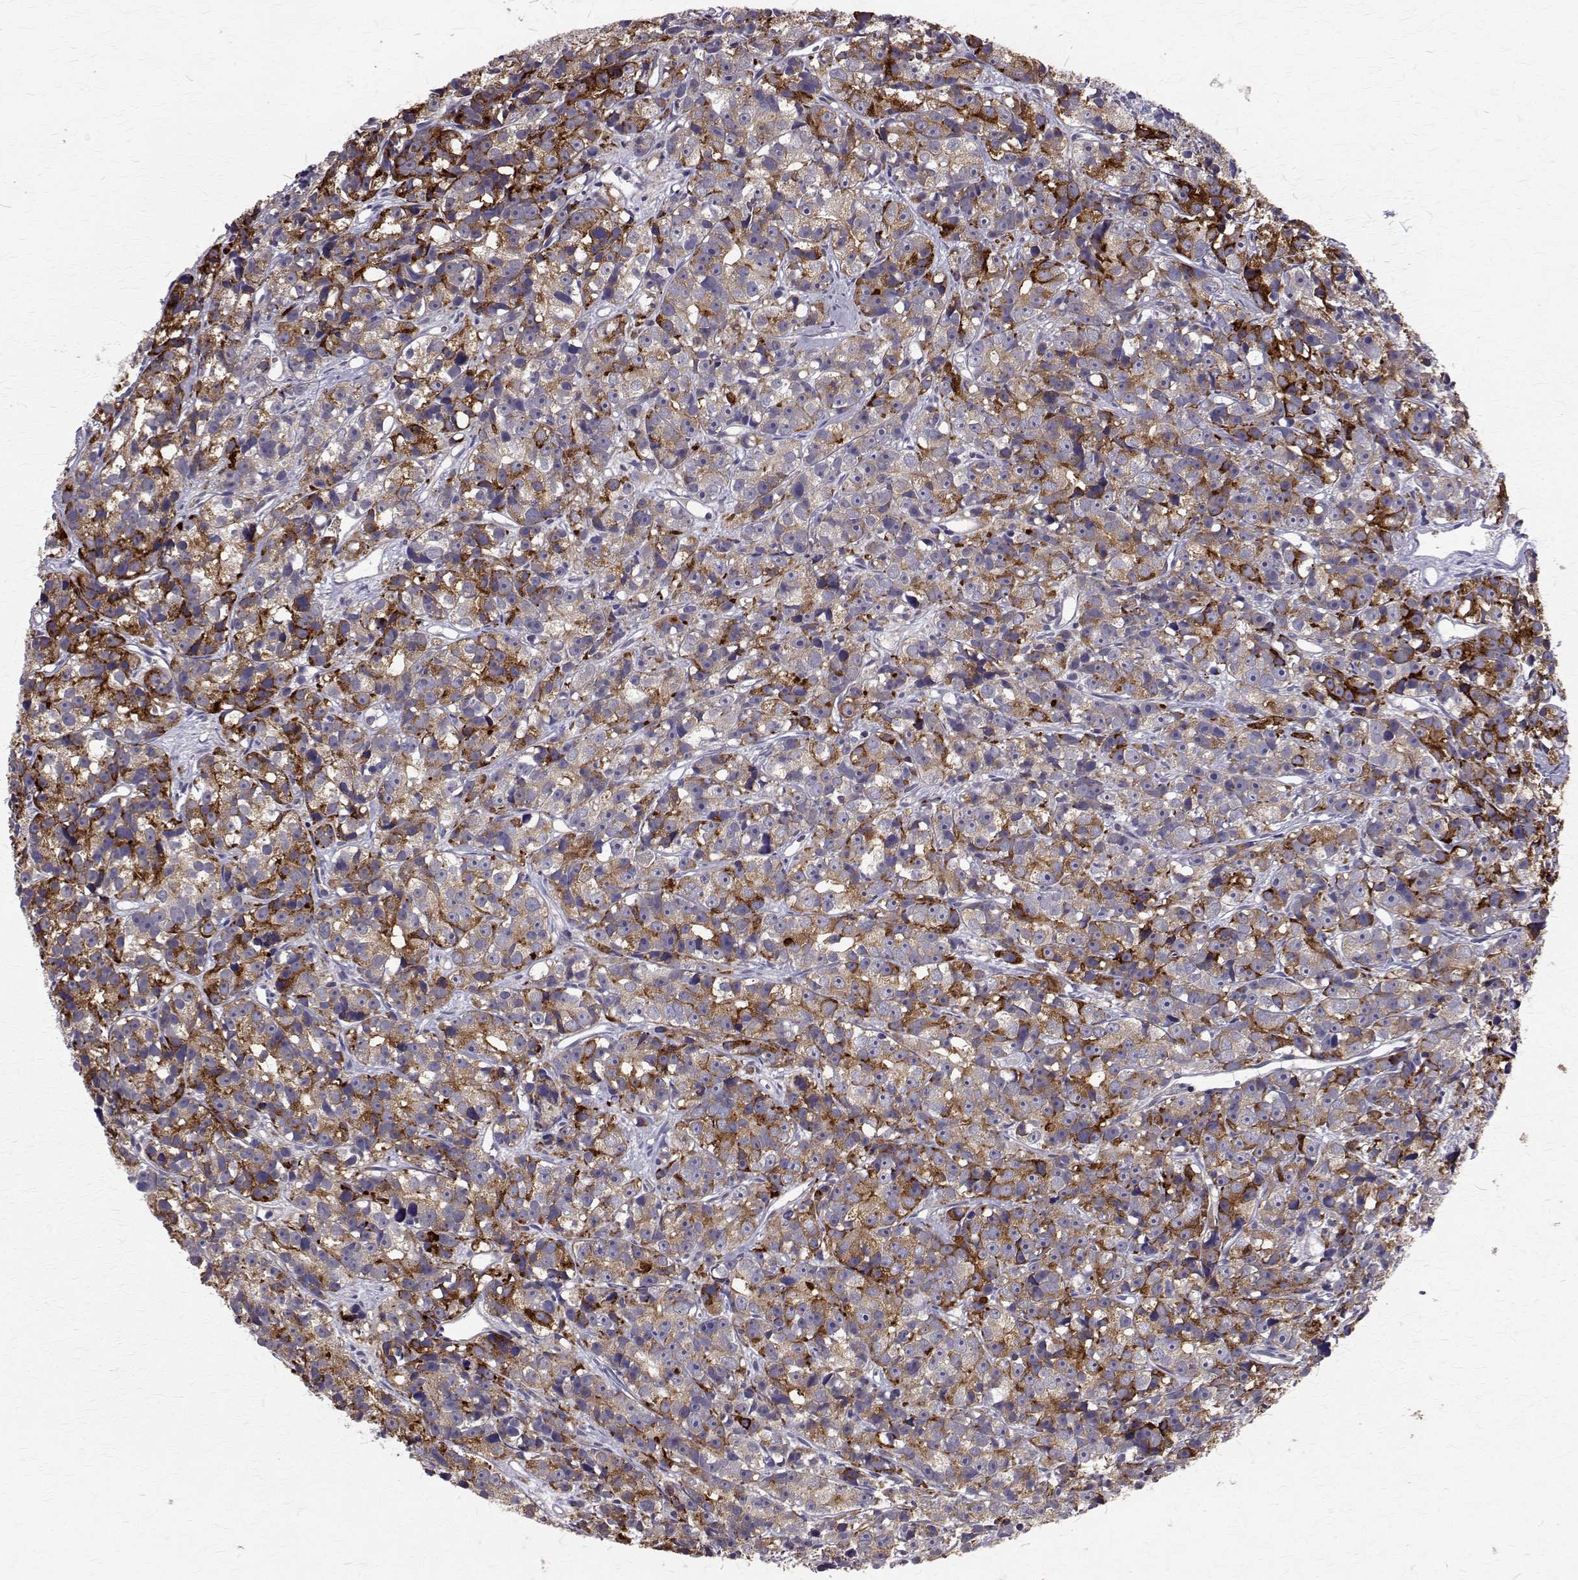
{"staining": {"intensity": "moderate", "quantity": "25%-75%", "location": "cytoplasmic/membranous"}, "tissue": "prostate cancer", "cell_type": "Tumor cells", "image_type": "cancer", "snomed": [{"axis": "morphology", "description": "Adenocarcinoma, High grade"}, {"axis": "topography", "description": "Prostate"}], "caption": "Tumor cells exhibit moderate cytoplasmic/membranous staining in approximately 25%-75% of cells in prostate high-grade adenocarcinoma.", "gene": "CCDC89", "patient": {"sex": "male", "age": 77}}